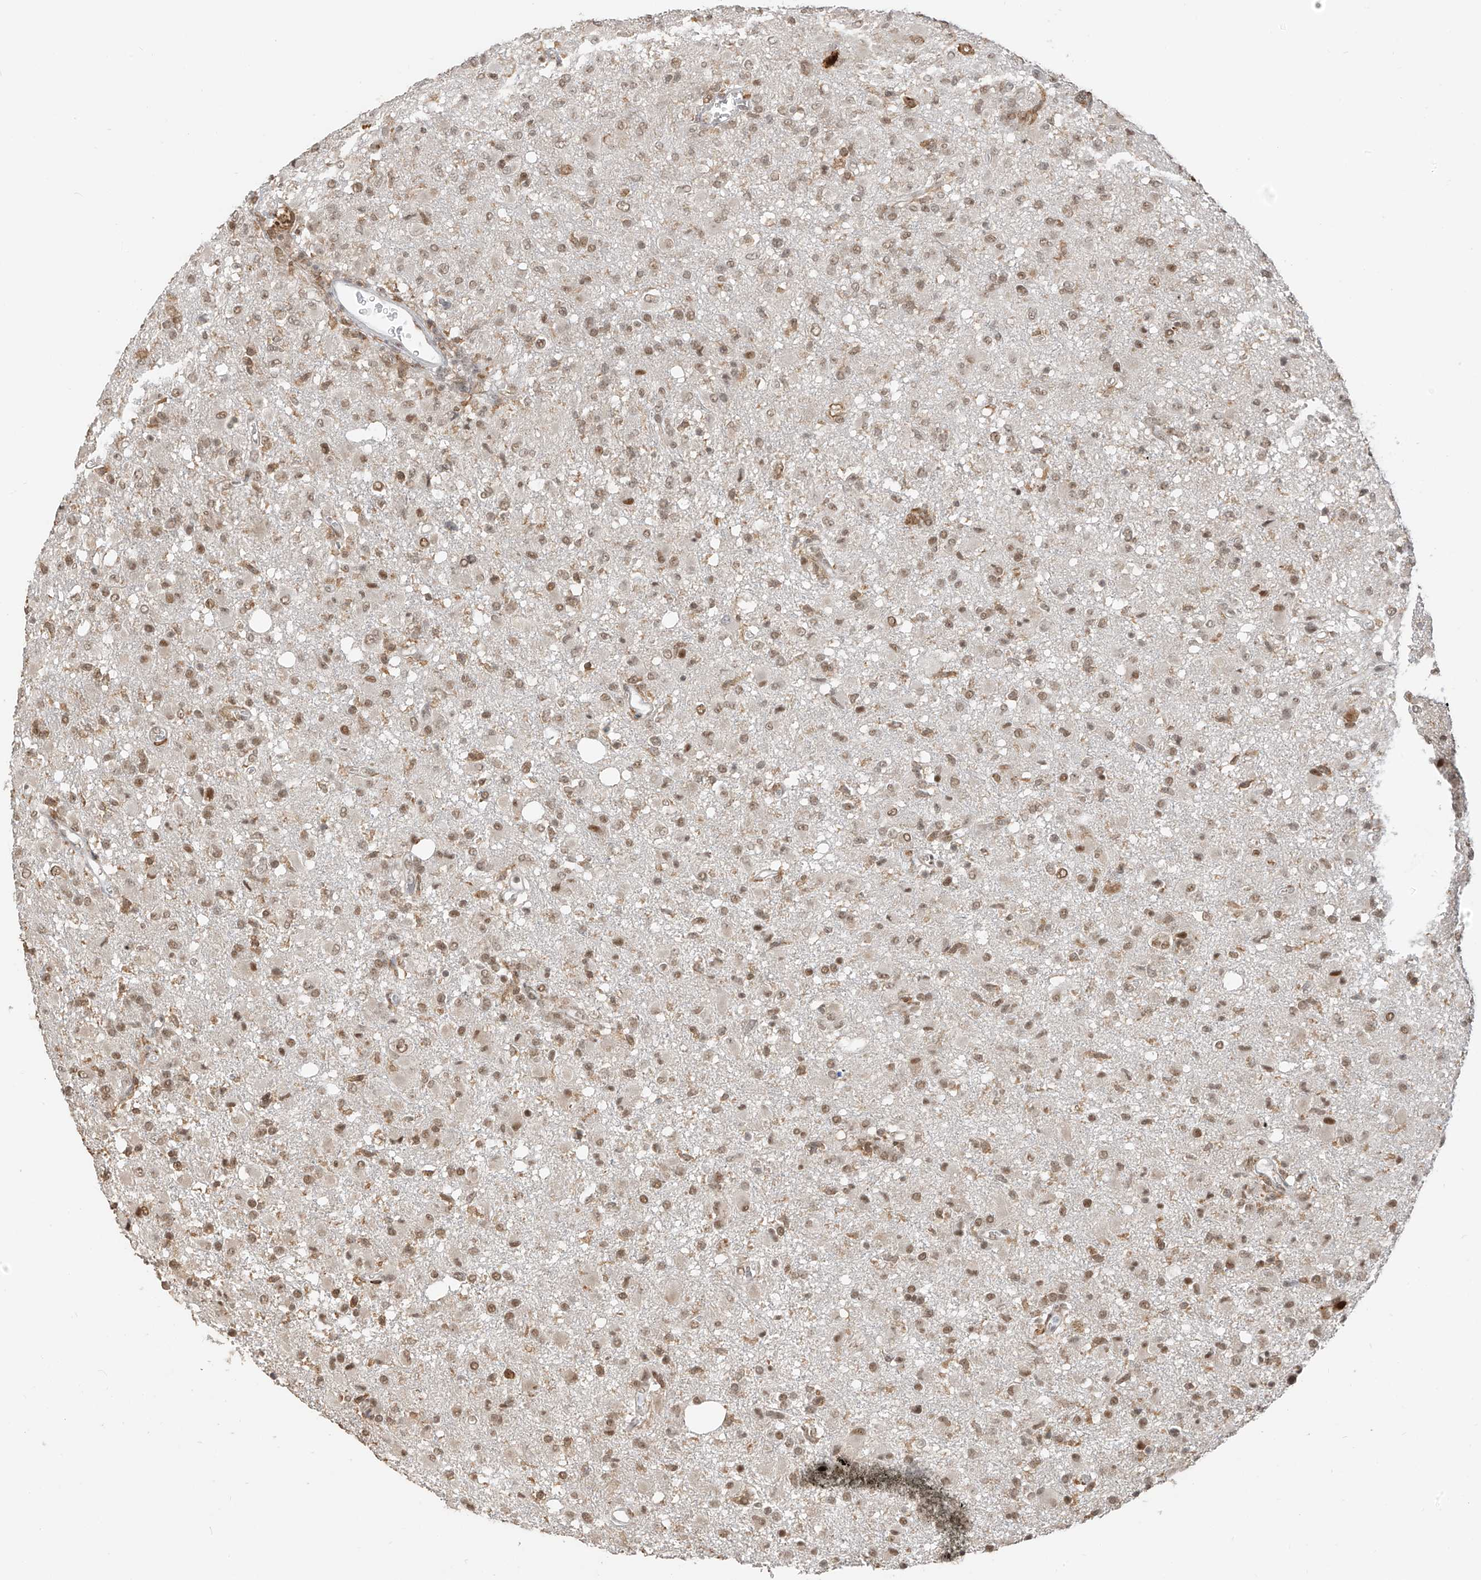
{"staining": {"intensity": "moderate", "quantity": ">75%", "location": "nuclear"}, "tissue": "glioma", "cell_type": "Tumor cells", "image_type": "cancer", "snomed": [{"axis": "morphology", "description": "Glioma, malignant, High grade"}, {"axis": "topography", "description": "Brain"}], "caption": "This micrograph demonstrates IHC staining of glioma, with medium moderate nuclear staining in about >75% of tumor cells.", "gene": "ZMYM2", "patient": {"sex": "female", "age": 57}}